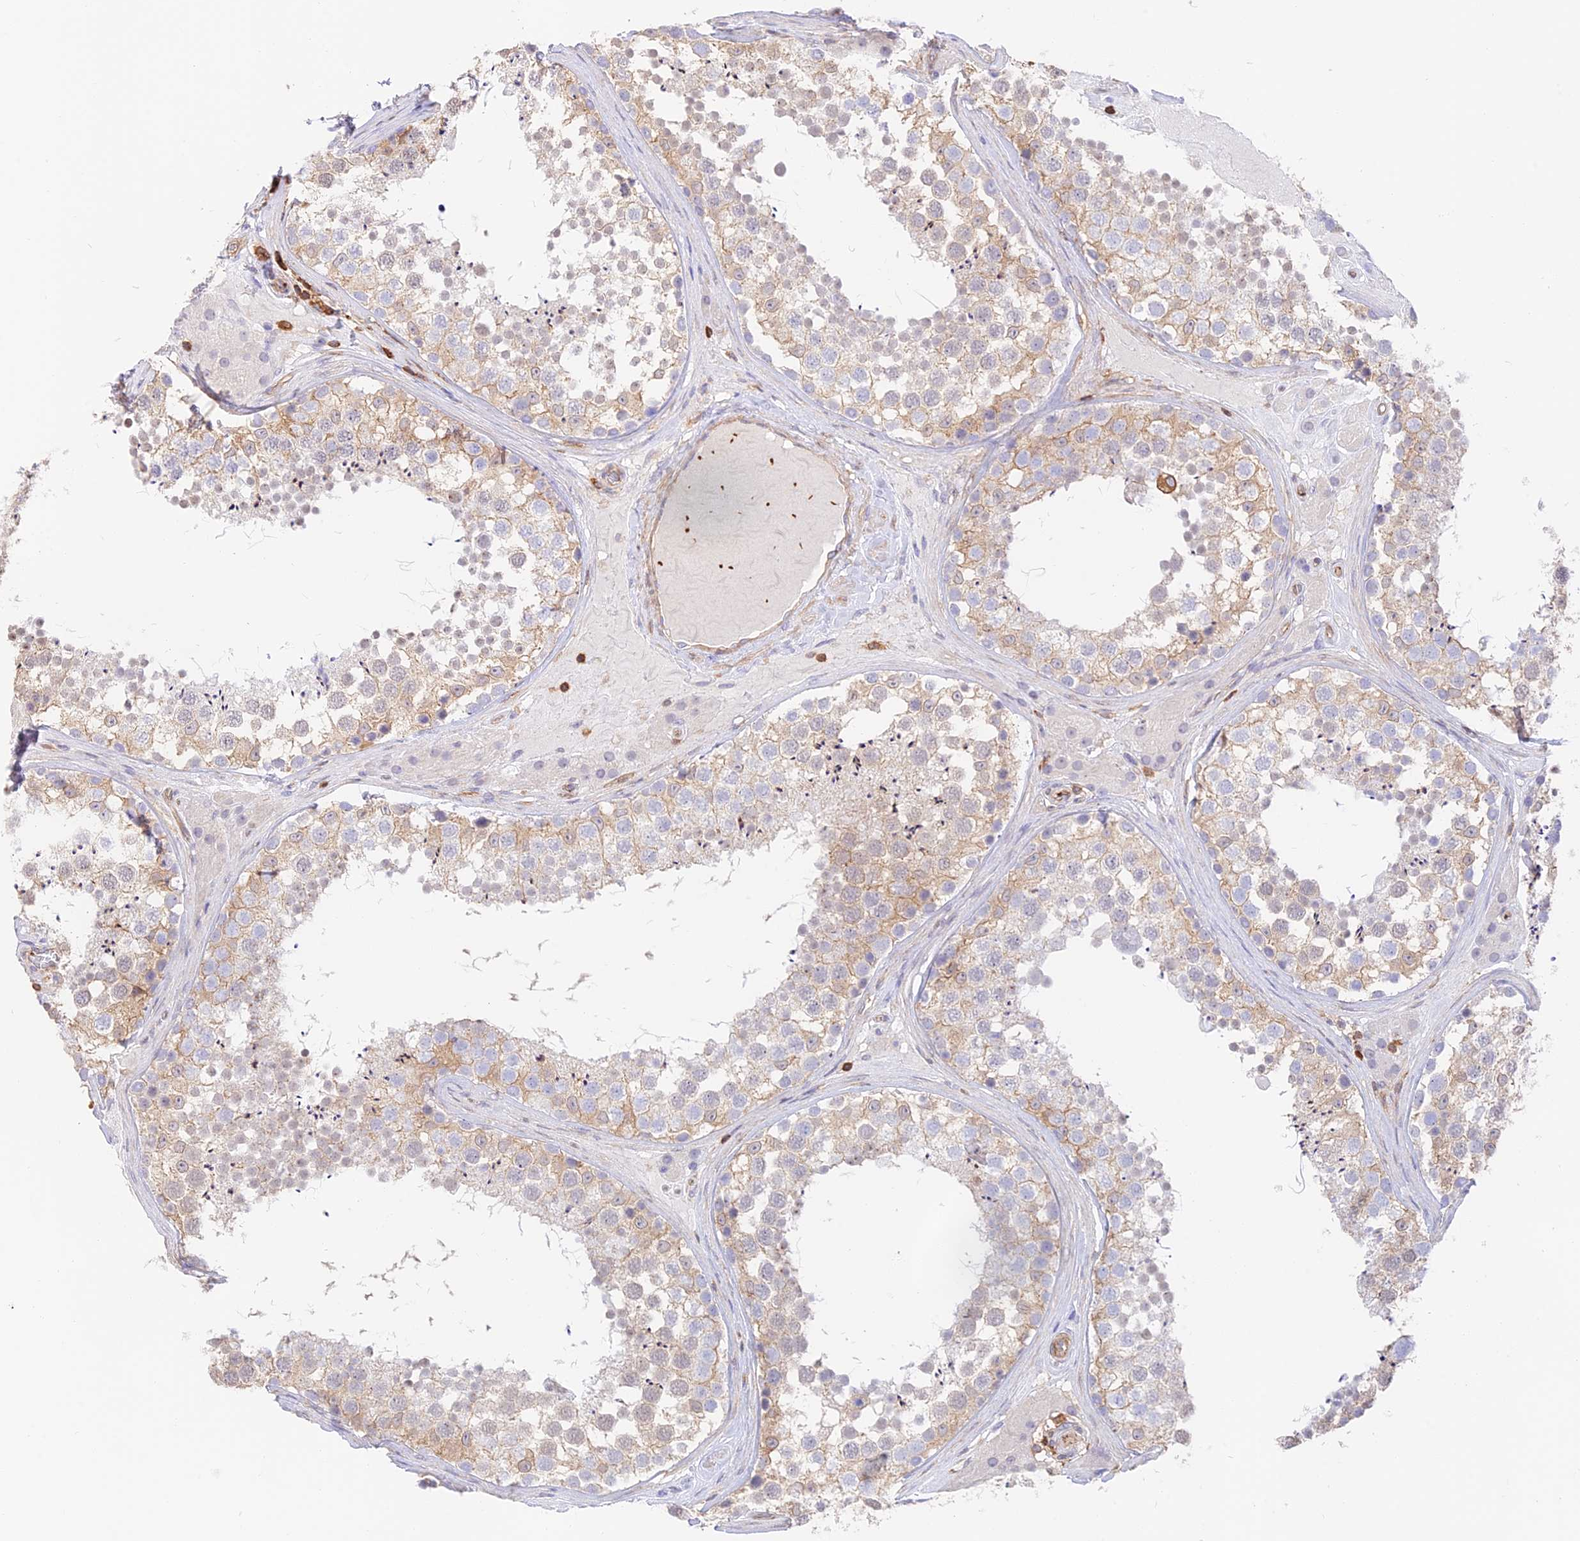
{"staining": {"intensity": "weak", "quantity": "25%-75%", "location": "cytoplasmic/membranous"}, "tissue": "testis", "cell_type": "Cells in seminiferous ducts", "image_type": "normal", "snomed": [{"axis": "morphology", "description": "Normal tissue, NOS"}, {"axis": "topography", "description": "Testis"}], "caption": "Immunohistochemical staining of benign testis displays weak cytoplasmic/membranous protein staining in approximately 25%-75% of cells in seminiferous ducts.", "gene": "DENND1C", "patient": {"sex": "male", "age": 46}}